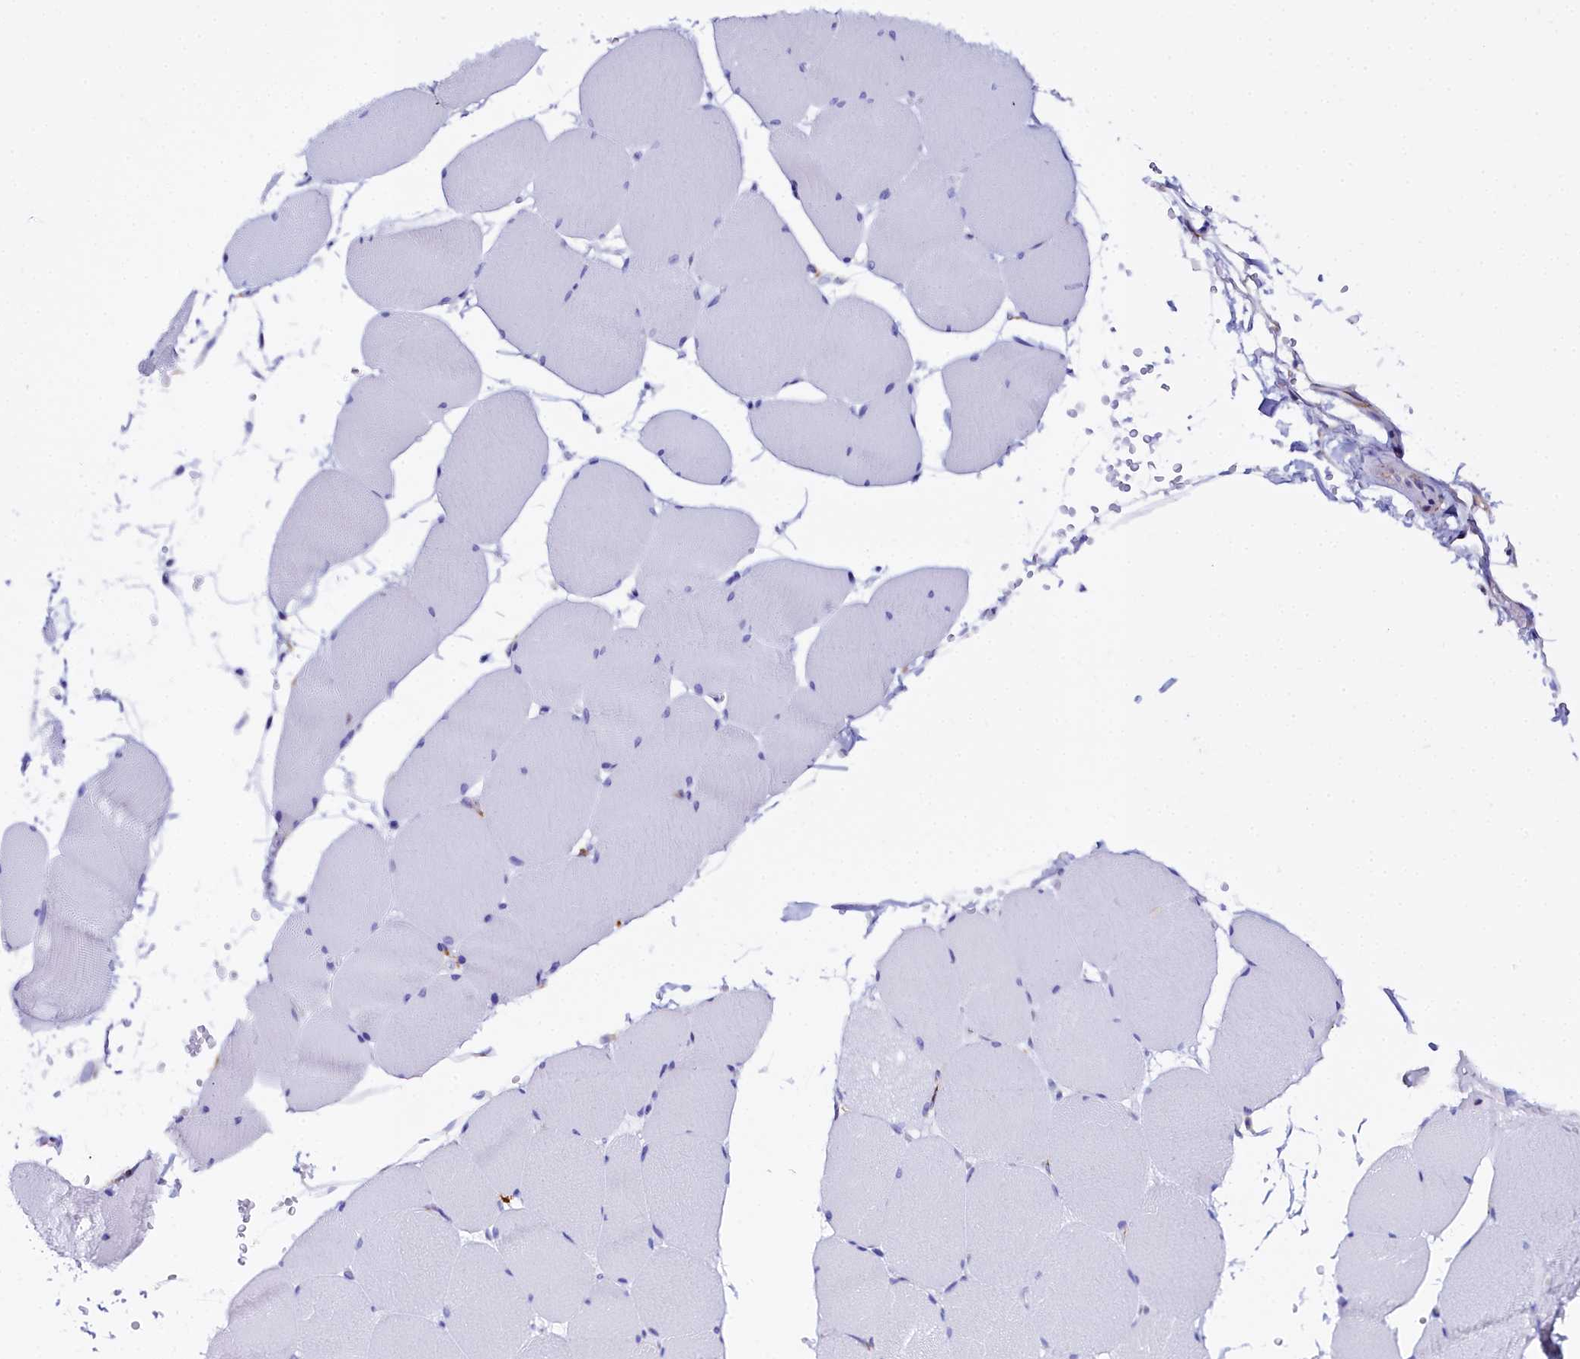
{"staining": {"intensity": "negative", "quantity": "none", "location": "none"}, "tissue": "skeletal muscle", "cell_type": "Myocytes", "image_type": "normal", "snomed": [{"axis": "morphology", "description": "Normal tissue, NOS"}, {"axis": "topography", "description": "Skeletal muscle"}, {"axis": "topography", "description": "Head-Neck"}], "caption": "This is an immunohistochemistry (IHC) micrograph of unremarkable human skeletal muscle. There is no positivity in myocytes.", "gene": "TXNDC5", "patient": {"sex": "male", "age": 66}}